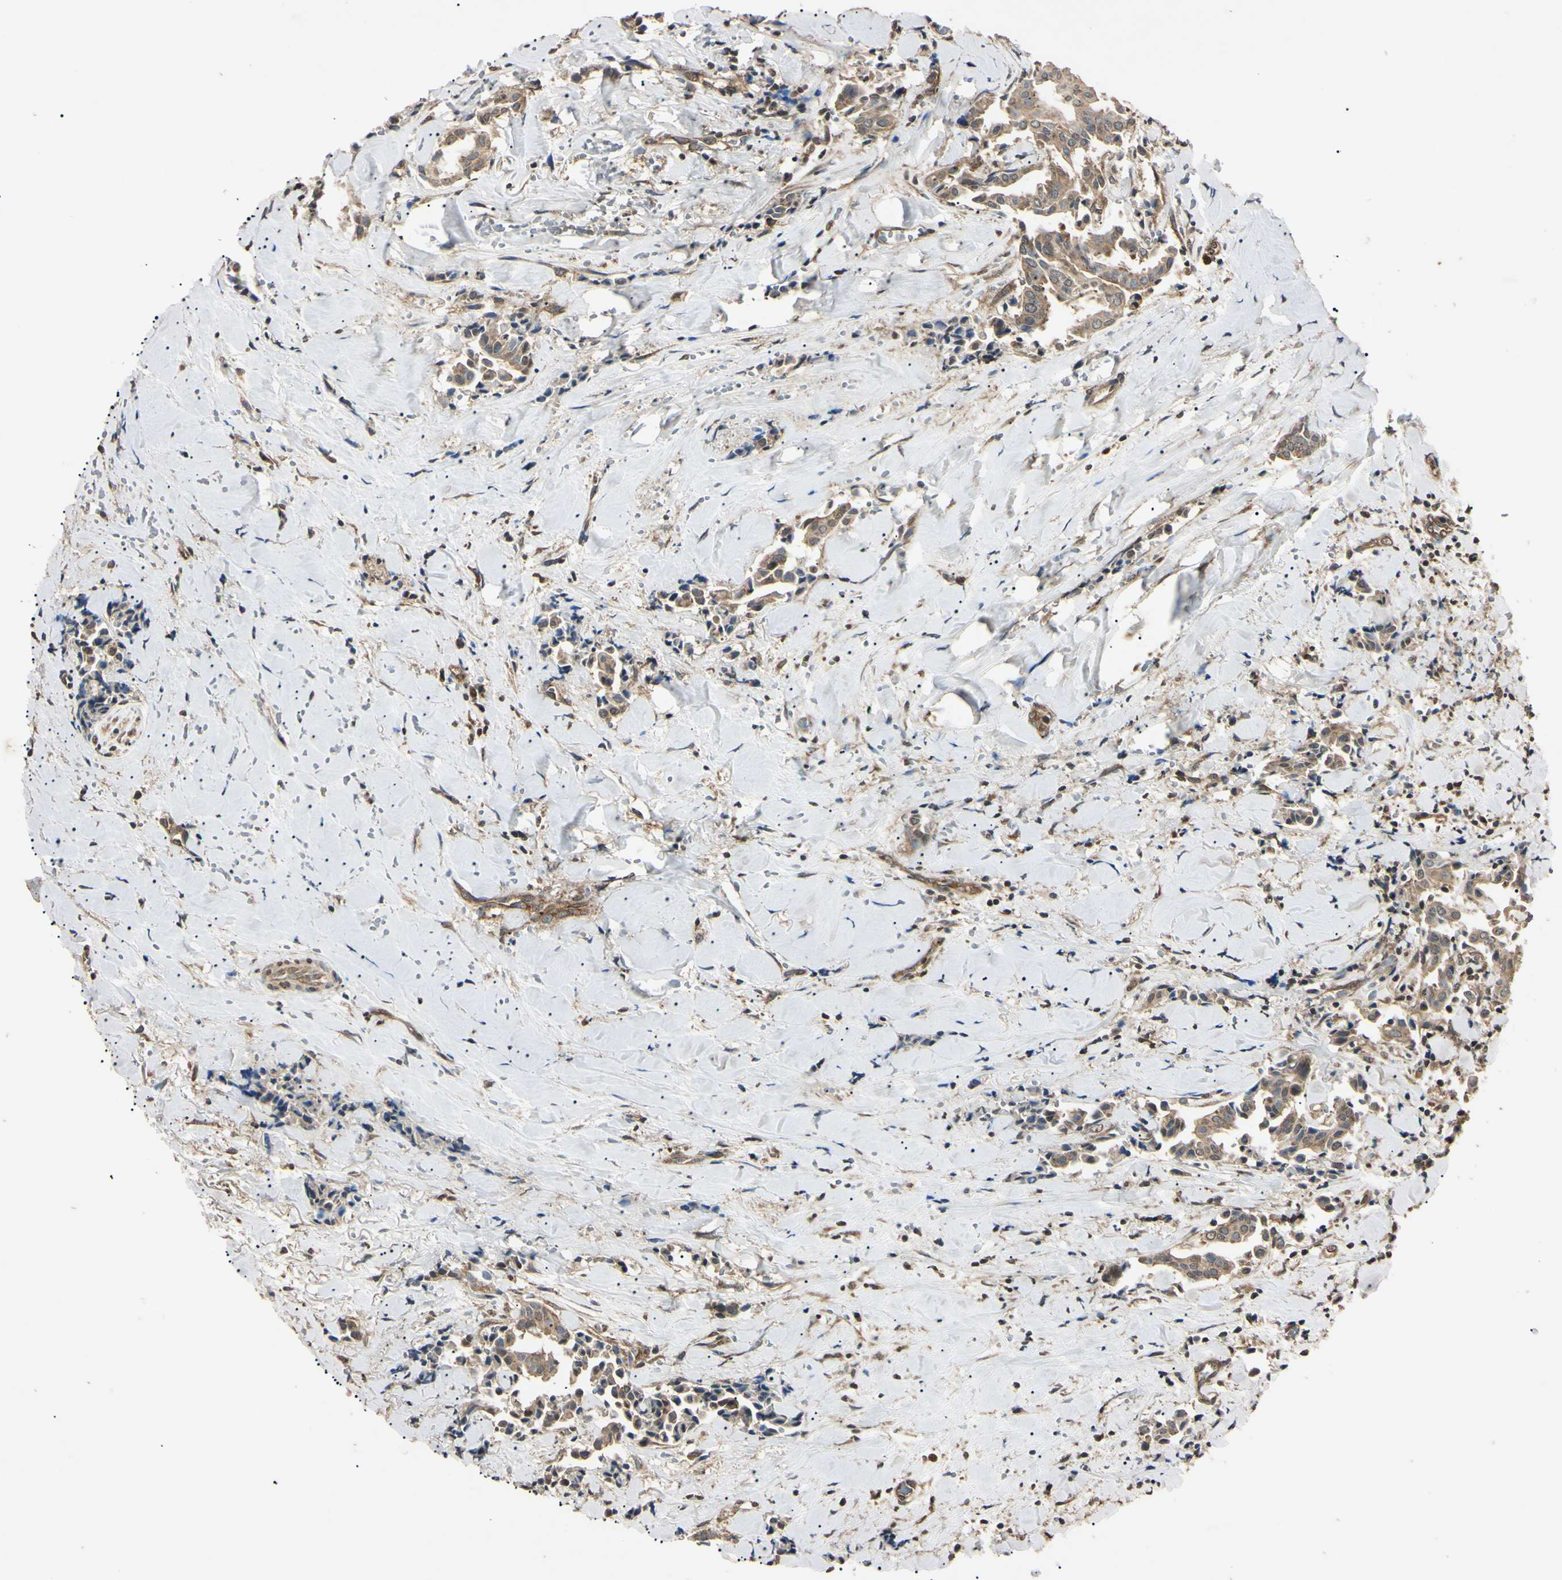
{"staining": {"intensity": "moderate", "quantity": ">75%", "location": "cytoplasmic/membranous"}, "tissue": "head and neck cancer", "cell_type": "Tumor cells", "image_type": "cancer", "snomed": [{"axis": "morphology", "description": "Adenocarcinoma, NOS"}, {"axis": "topography", "description": "Salivary gland"}, {"axis": "topography", "description": "Head-Neck"}], "caption": "Adenocarcinoma (head and neck) stained with a brown dye reveals moderate cytoplasmic/membranous positive staining in about >75% of tumor cells.", "gene": "EPN1", "patient": {"sex": "female", "age": 59}}